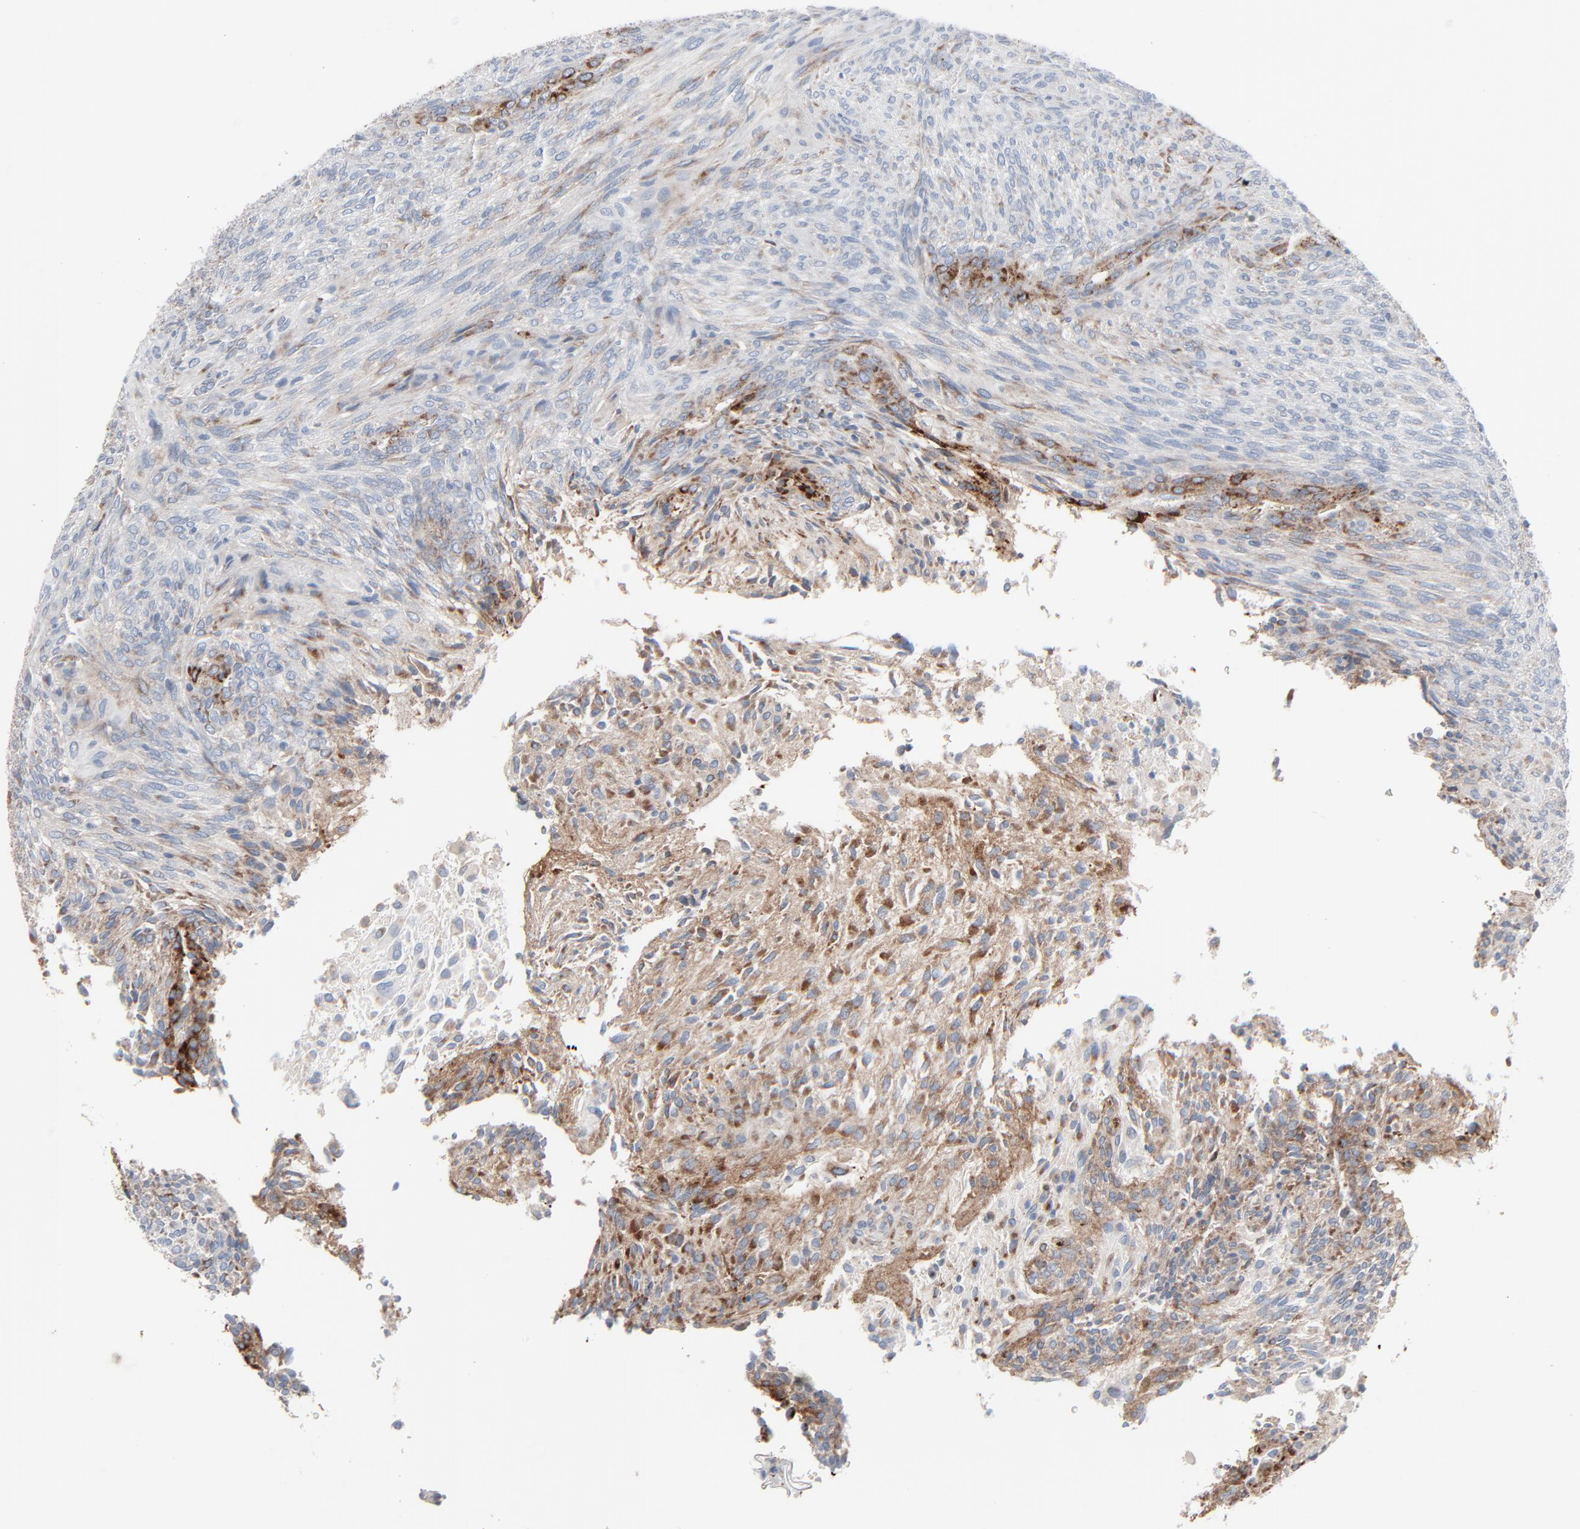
{"staining": {"intensity": "moderate", "quantity": "25%-75%", "location": "cytoplasmic/membranous"}, "tissue": "glioma", "cell_type": "Tumor cells", "image_type": "cancer", "snomed": [{"axis": "morphology", "description": "Glioma, malignant, High grade"}, {"axis": "topography", "description": "Cerebral cortex"}], "caption": "Immunohistochemistry (IHC) of malignant glioma (high-grade) reveals medium levels of moderate cytoplasmic/membranous positivity in approximately 25%-75% of tumor cells.", "gene": "BGN", "patient": {"sex": "female", "age": 55}}